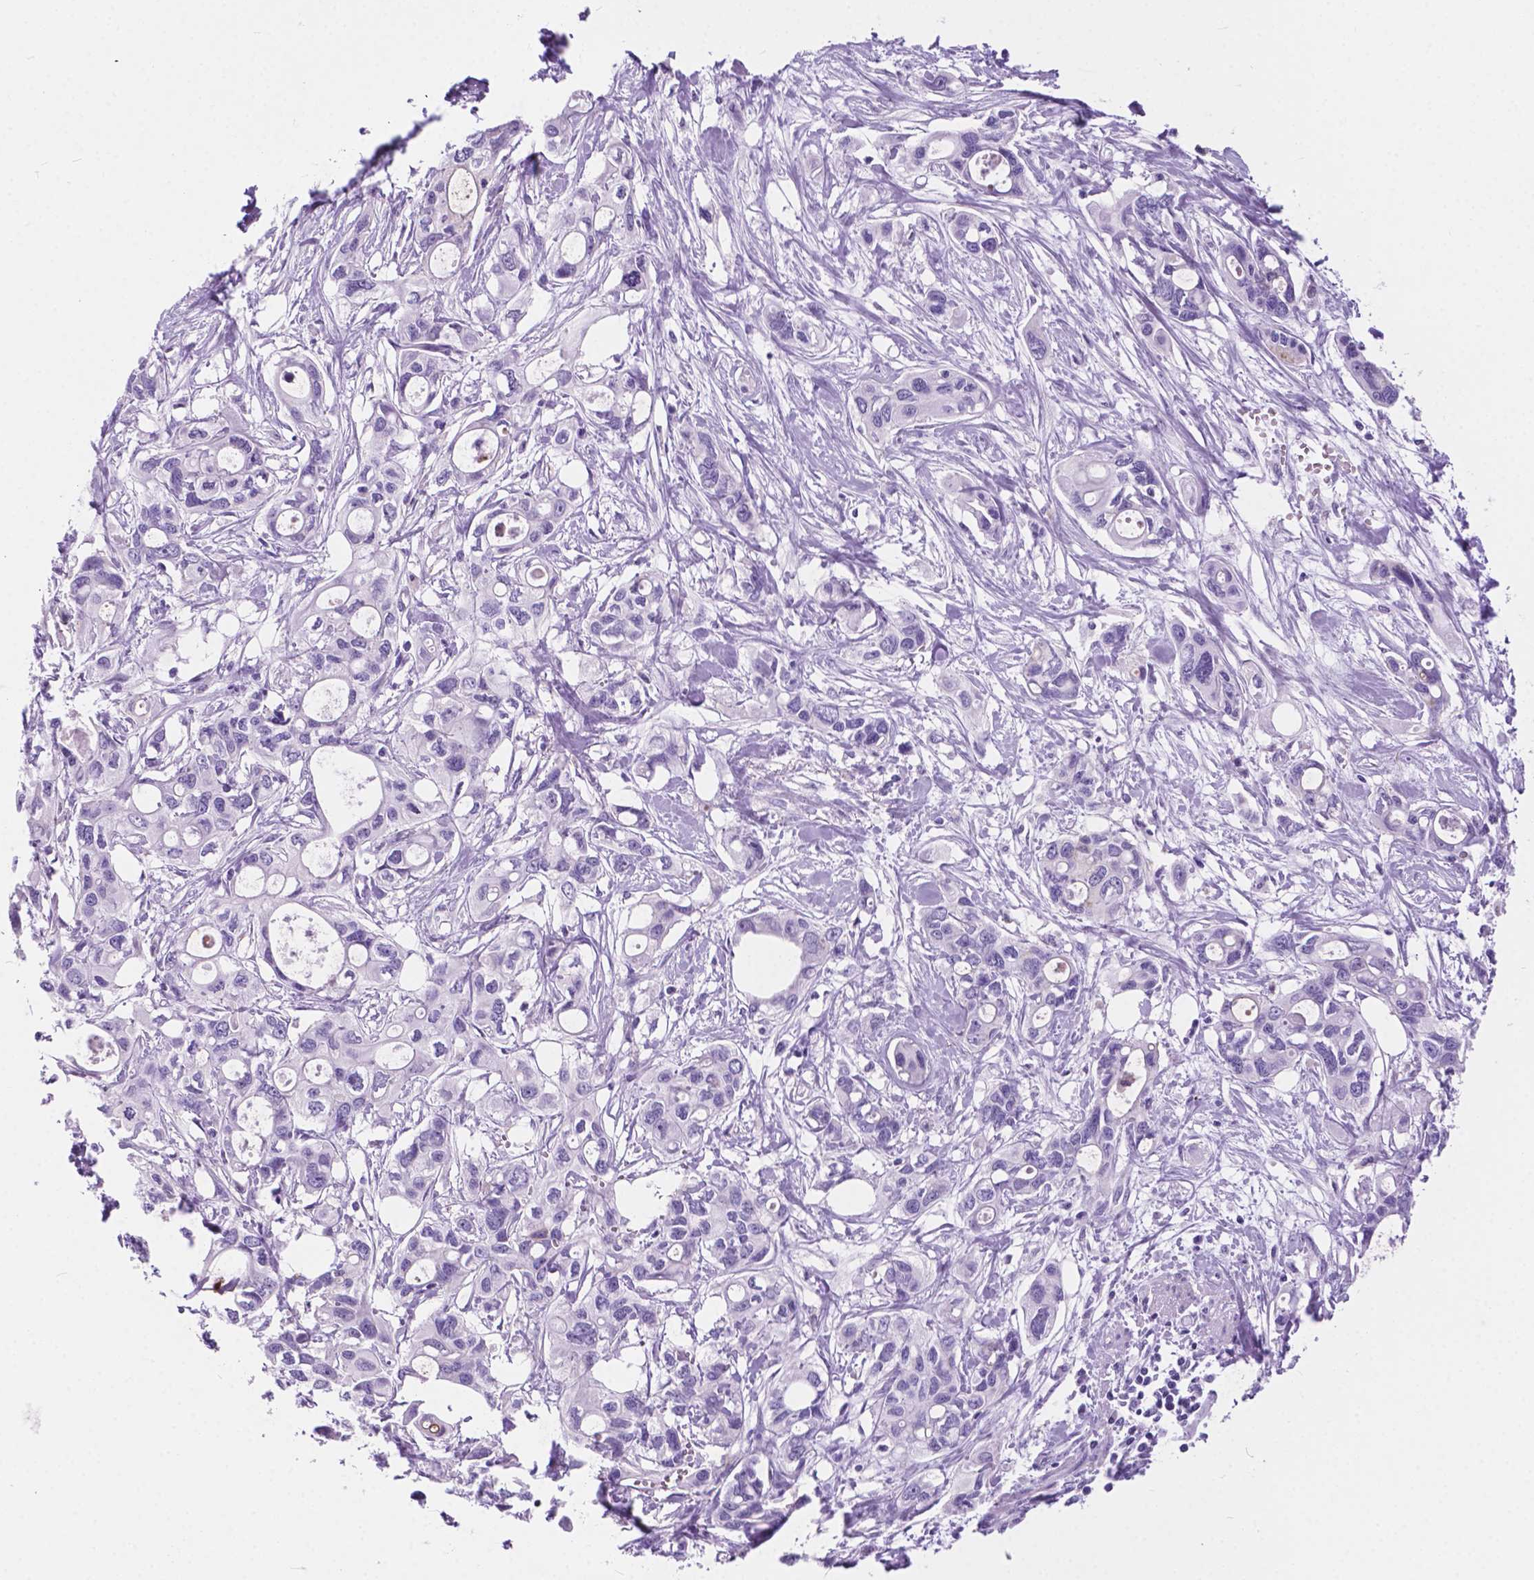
{"staining": {"intensity": "negative", "quantity": "none", "location": "none"}, "tissue": "pancreatic cancer", "cell_type": "Tumor cells", "image_type": "cancer", "snomed": [{"axis": "morphology", "description": "Adenocarcinoma, NOS"}, {"axis": "topography", "description": "Pancreas"}], "caption": "The micrograph exhibits no staining of tumor cells in pancreatic cancer (adenocarcinoma).", "gene": "ARMS2", "patient": {"sex": "male", "age": 60}}